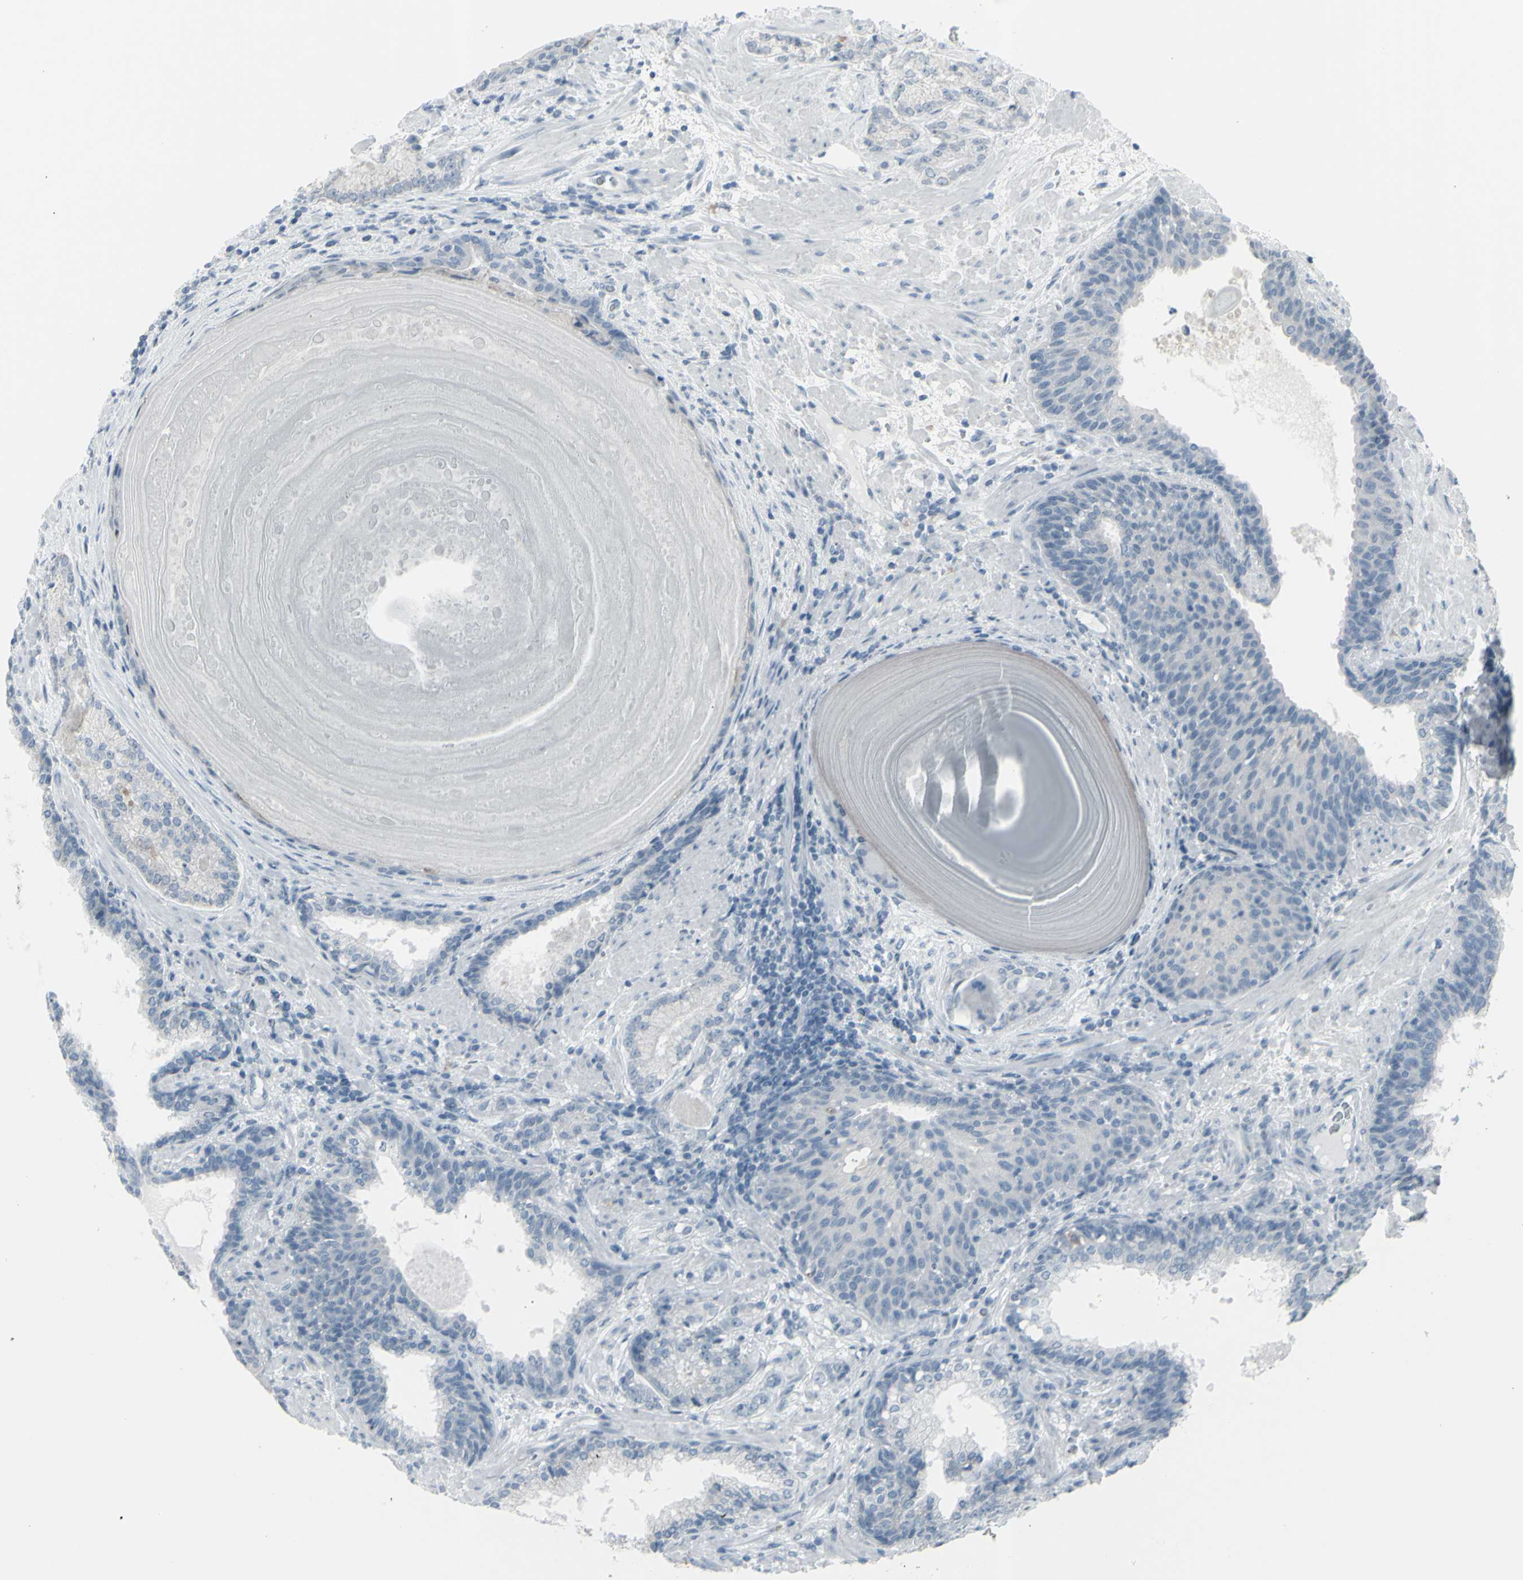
{"staining": {"intensity": "negative", "quantity": "none", "location": "none"}, "tissue": "prostate cancer", "cell_type": "Tumor cells", "image_type": "cancer", "snomed": [{"axis": "morphology", "description": "Adenocarcinoma, High grade"}, {"axis": "topography", "description": "Prostate"}], "caption": "This is an IHC histopathology image of high-grade adenocarcinoma (prostate). There is no positivity in tumor cells.", "gene": "RAB3A", "patient": {"sex": "male", "age": 61}}